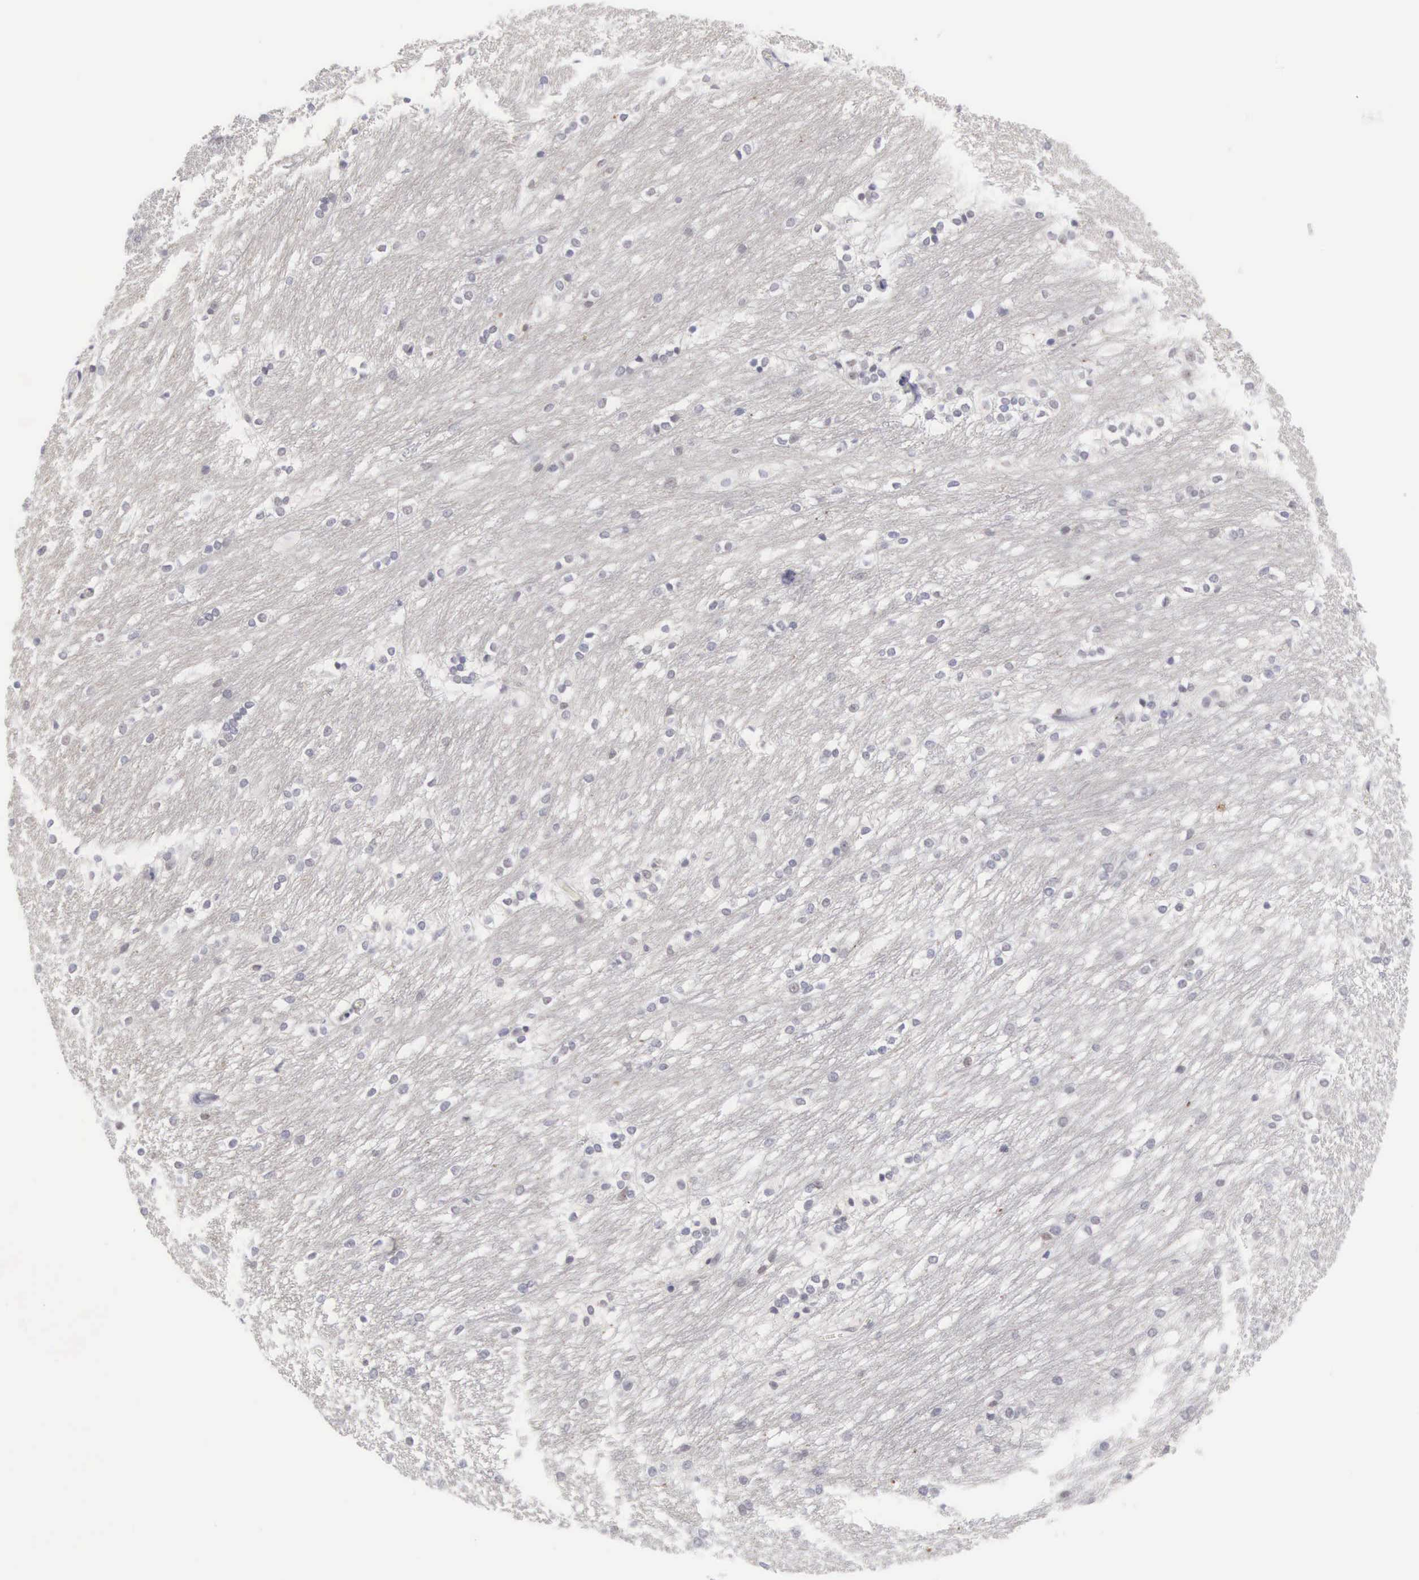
{"staining": {"intensity": "negative", "quantity": "none", "location": "none"}, "tissue": "caudate", "cell_type": "Glial cells", "image_type": "normal", "snomed": [{"axis": "morphology", "description": "Normal tissue, NOS"}, {"axis": "topography", "description": "Lateral ventricle wall"}], "caption": "Immunohistochemistry histopathology image of benign caudate stained for a protein (brown), which displays no staining in glial cells.", "gene": "MNAT1", "patient": {"sex": "female", "age": 19}}